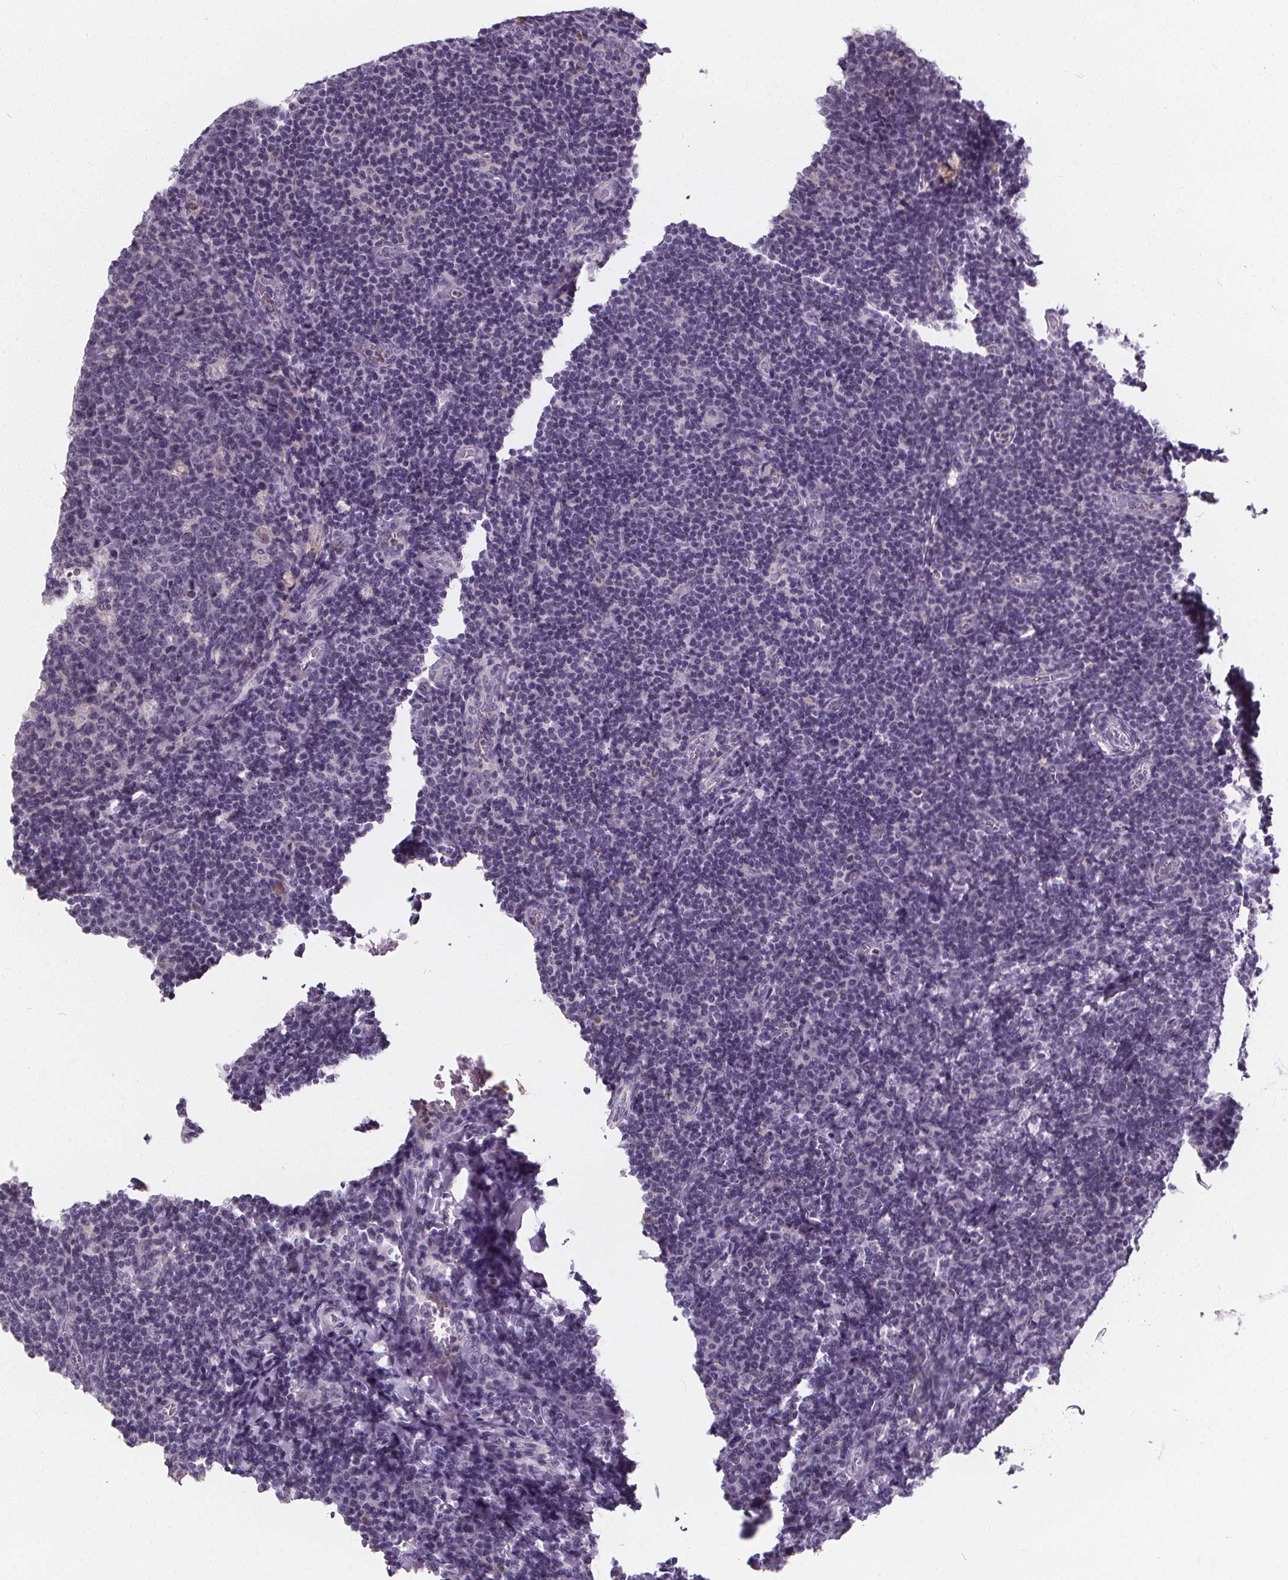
{"staining": {"intensity": "negative", "quantity": "none", "location": "none"}, "tissue": "tonsil", "cell_type": "Germinal center cells", "image_type": "normal", "snomed": [{"axis": "morphology", "description": "Normal tissue, NOS"}, {"axis": "topography", "description": "Tonsil"}], "caption": "The micrograph exhibits no staining of germinal center cells in normal tonsil. Brightfield microscopy of immunohistochemistry (IHC) stained with DAB (3,3'-diaminobenzidine) (brown) and hematoxylin (blue), captured at high magnification.", "gene": "ATP6V1D", "patient": {"sex": "male", "age": 17}}